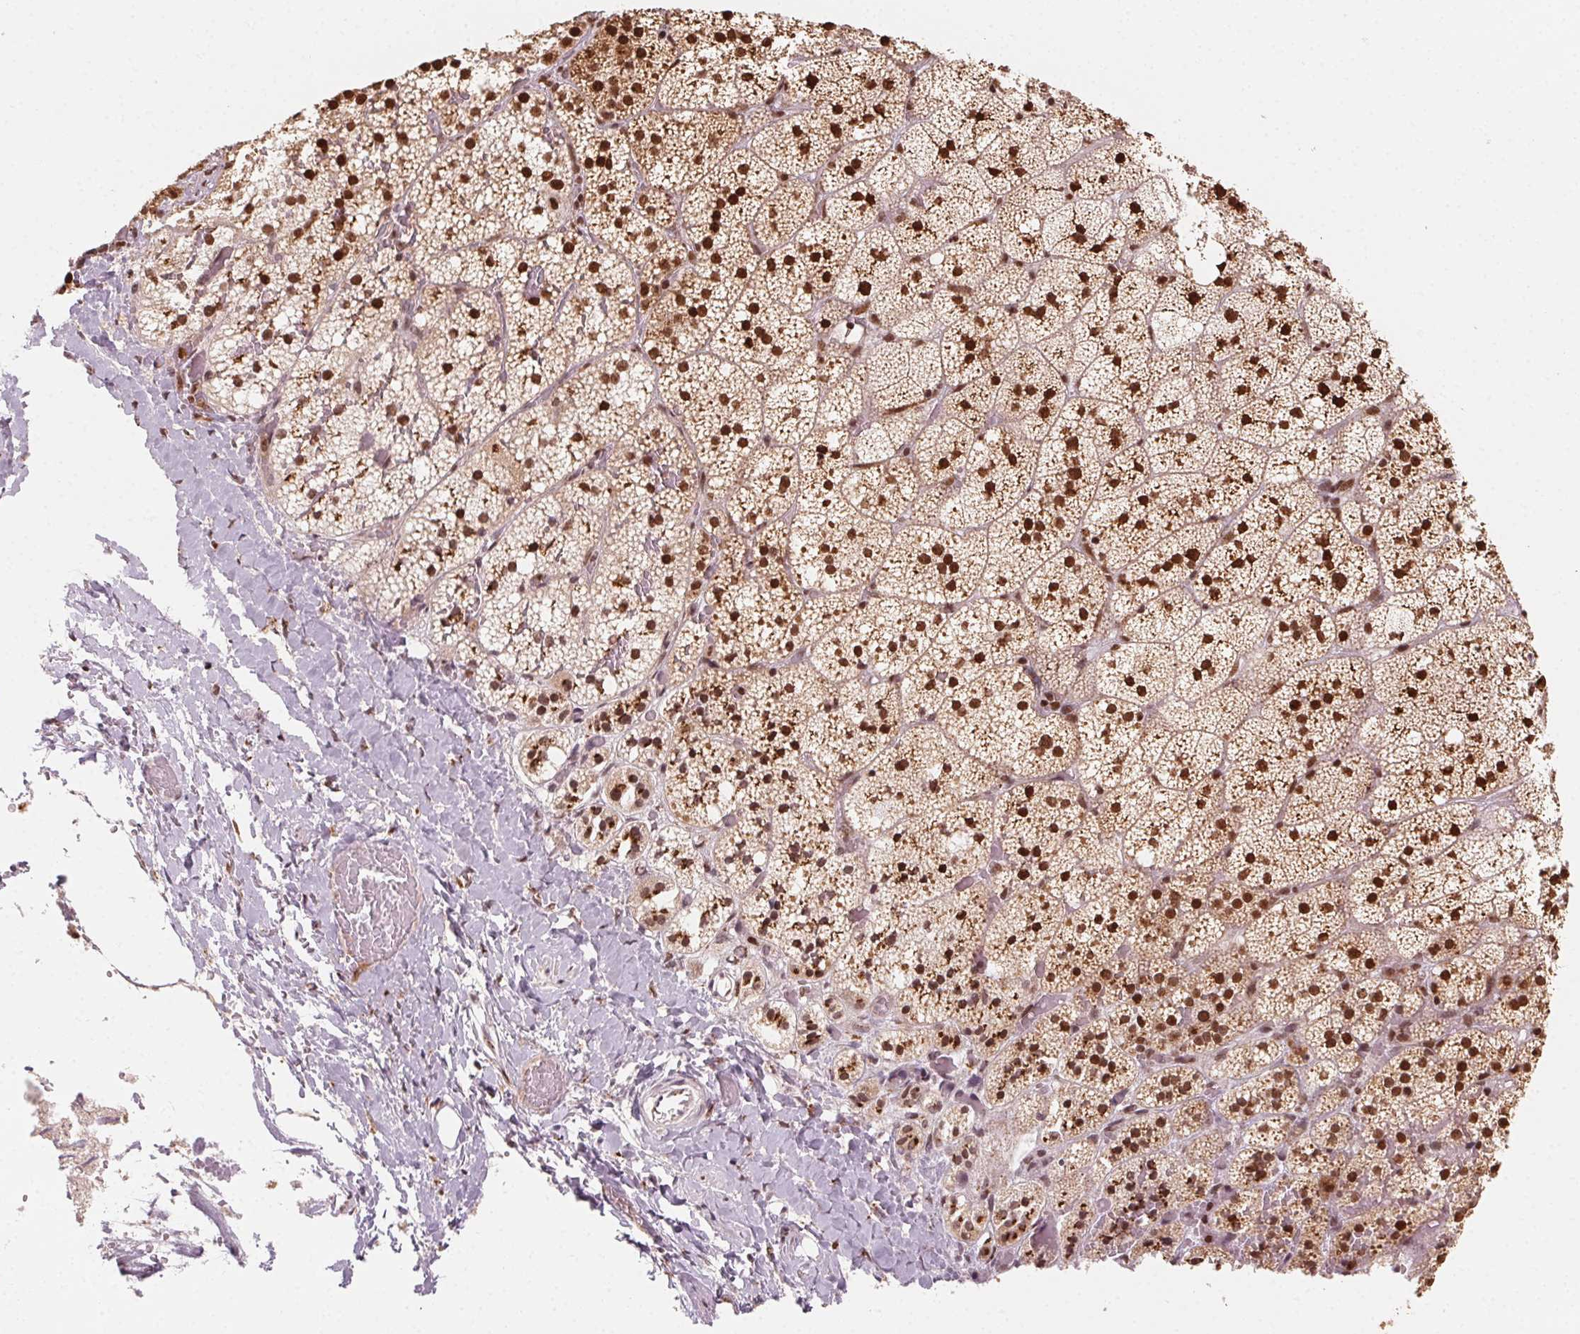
{"staining": {"intensity": "strong", "quantity": ">75%", "location": "cytoplasmic/membranous,nuclear"}, "tissue": "adrenal gland", "cell_type": "Glandular cells", "image_type": "normal", "snomed": [{"axis": "morphology", "description": "Normal tissue, NOS"}, {"axis": "topography", "description": "Adrenal gland"}], "caption": "The micrograph reveals immunohistochemical staining of benign adrenal gland. There is strong cytoplasmic/membranous,nuclear positivity is seen in approximately >75% of glandular cells. The staining was performed using DAB (3,3'-diaminobenzidine), with brown indicating positive protein expression. Nuclei are stained blue with hematoxylin.", "gene": "TOPORS", "patient": {"sex": "male", "age": 53}}